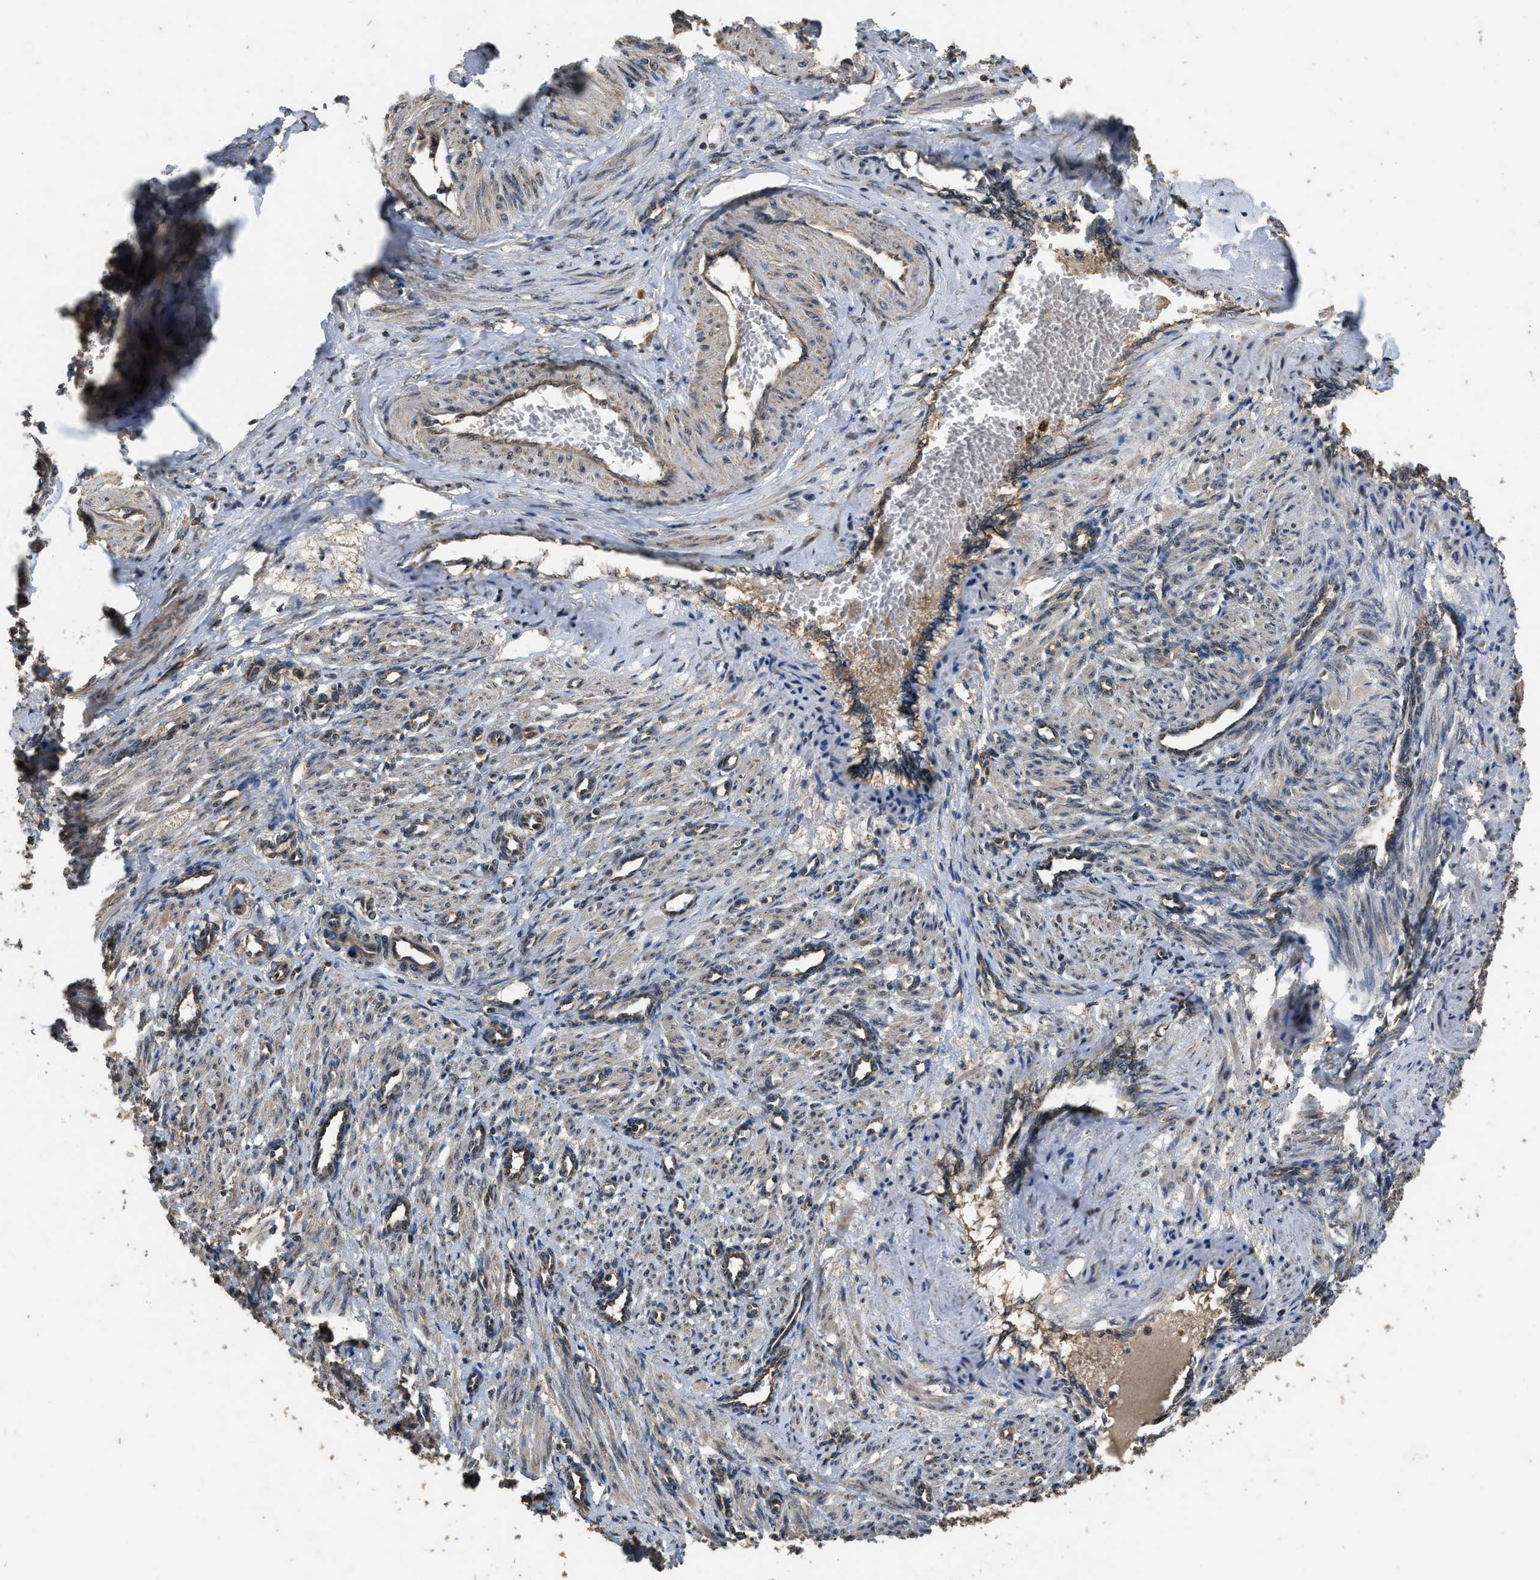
{"staining": {"intensity": "weak", "quantity": "25%-75%", "location": "cytoplasmic/membranous"}, "tissue": "smooth muscle", "cell_type": "Smooth muscle cells", "image_type": "normal", "snomed": [{"axis": "morphology", "description": "Normal tissue, NOS"}, {"axis": "topography", "description": "Endometrium"}], "caption": "The immunohistochemical stain shows weak cytoplasmic/membranous expression in smooth muscle cells of unremarkable smooth muscle.", "gene": "DENND6B", "patient": {"sex": "female", "age": 33}}